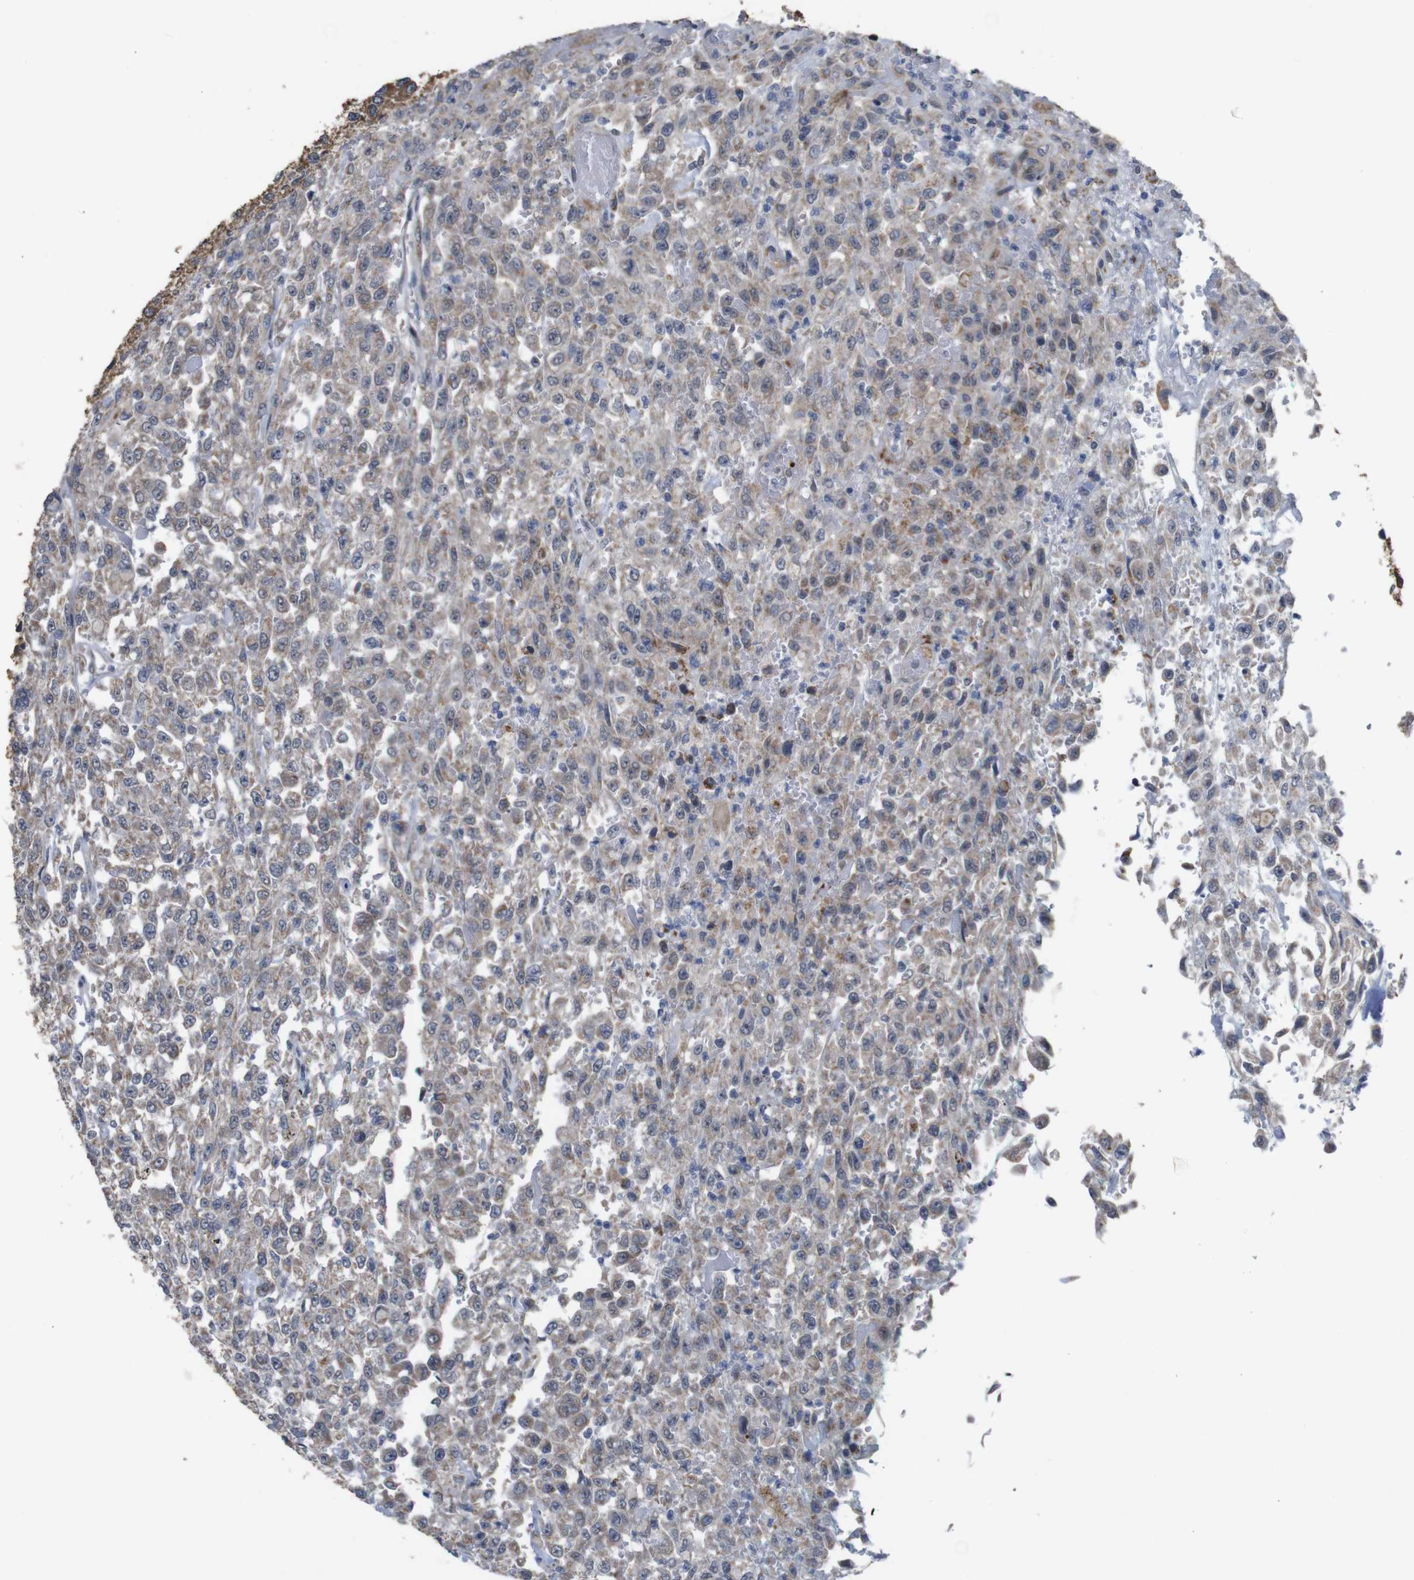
{"staining": {"intensity": "weak", "quantity": ">75%", "location": "cytoplasmic/membranous"}, "tissue": "urothelial cancer", "cell_type": "Tumor cells", "image_type": "cancer", "snomed": [{"axis": "morphology", "description": "Urothelial carcinoma, High grade"}, {"axis": "topography", "description": "Urinary bladder"}], "caption": "Immunohistochemistry (IHC) image of neoplastic tissue: high-grade urothelial carcinoma stained using IHC shows low levels of weak protein expression localized specifically in the cytoplasmic/membranous of tumor cells, appearing as a cytoplasmic/membranous brown color.", "gene": "ATP7B", "patient": {"sex": "male", "age": 46}}